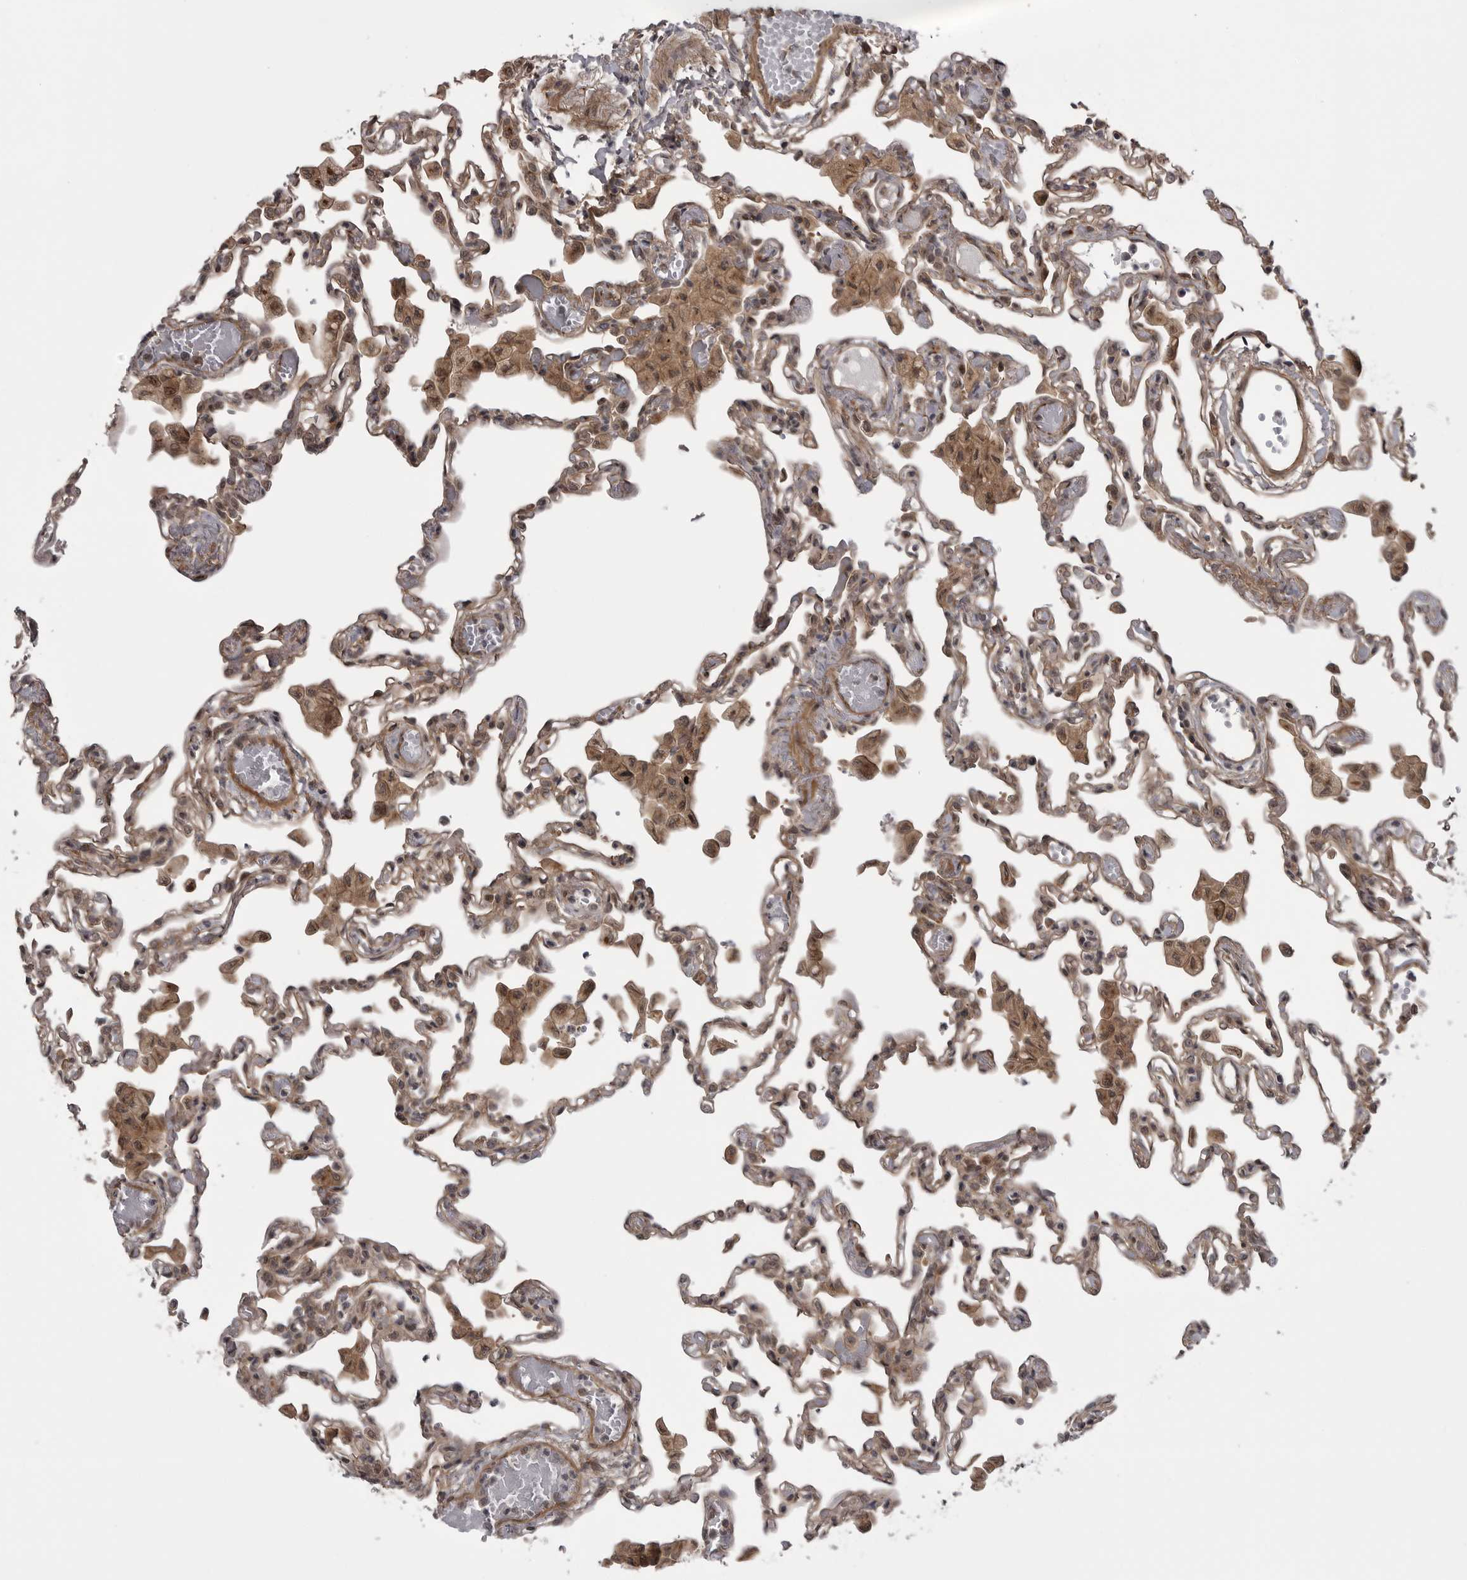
{"staining": {"intensity": "weak", "quantity": "25%-75%", "location": "nuclear"}, "tissue": "lung", "cell_type": "Alveolar cells", "image_type": "normal", "snomed": [{"axis": "morphology", "description": "Normal tissue, NOS"}, {"axis": "topography", "description": "Bronchus"}, {"axis": "topography", "description": "Lung"}], "caption": "DAB immunohistochemical staining of benign human lung displays weak nuclear protein expression in about 25%-75% of alveolar cells. (DAB (3,3'-diaminobenzidine) IHC with brightfield microscopy, high magnification).", "gene": "PDCL", "patient": {"sex": "female", "age": 49}}